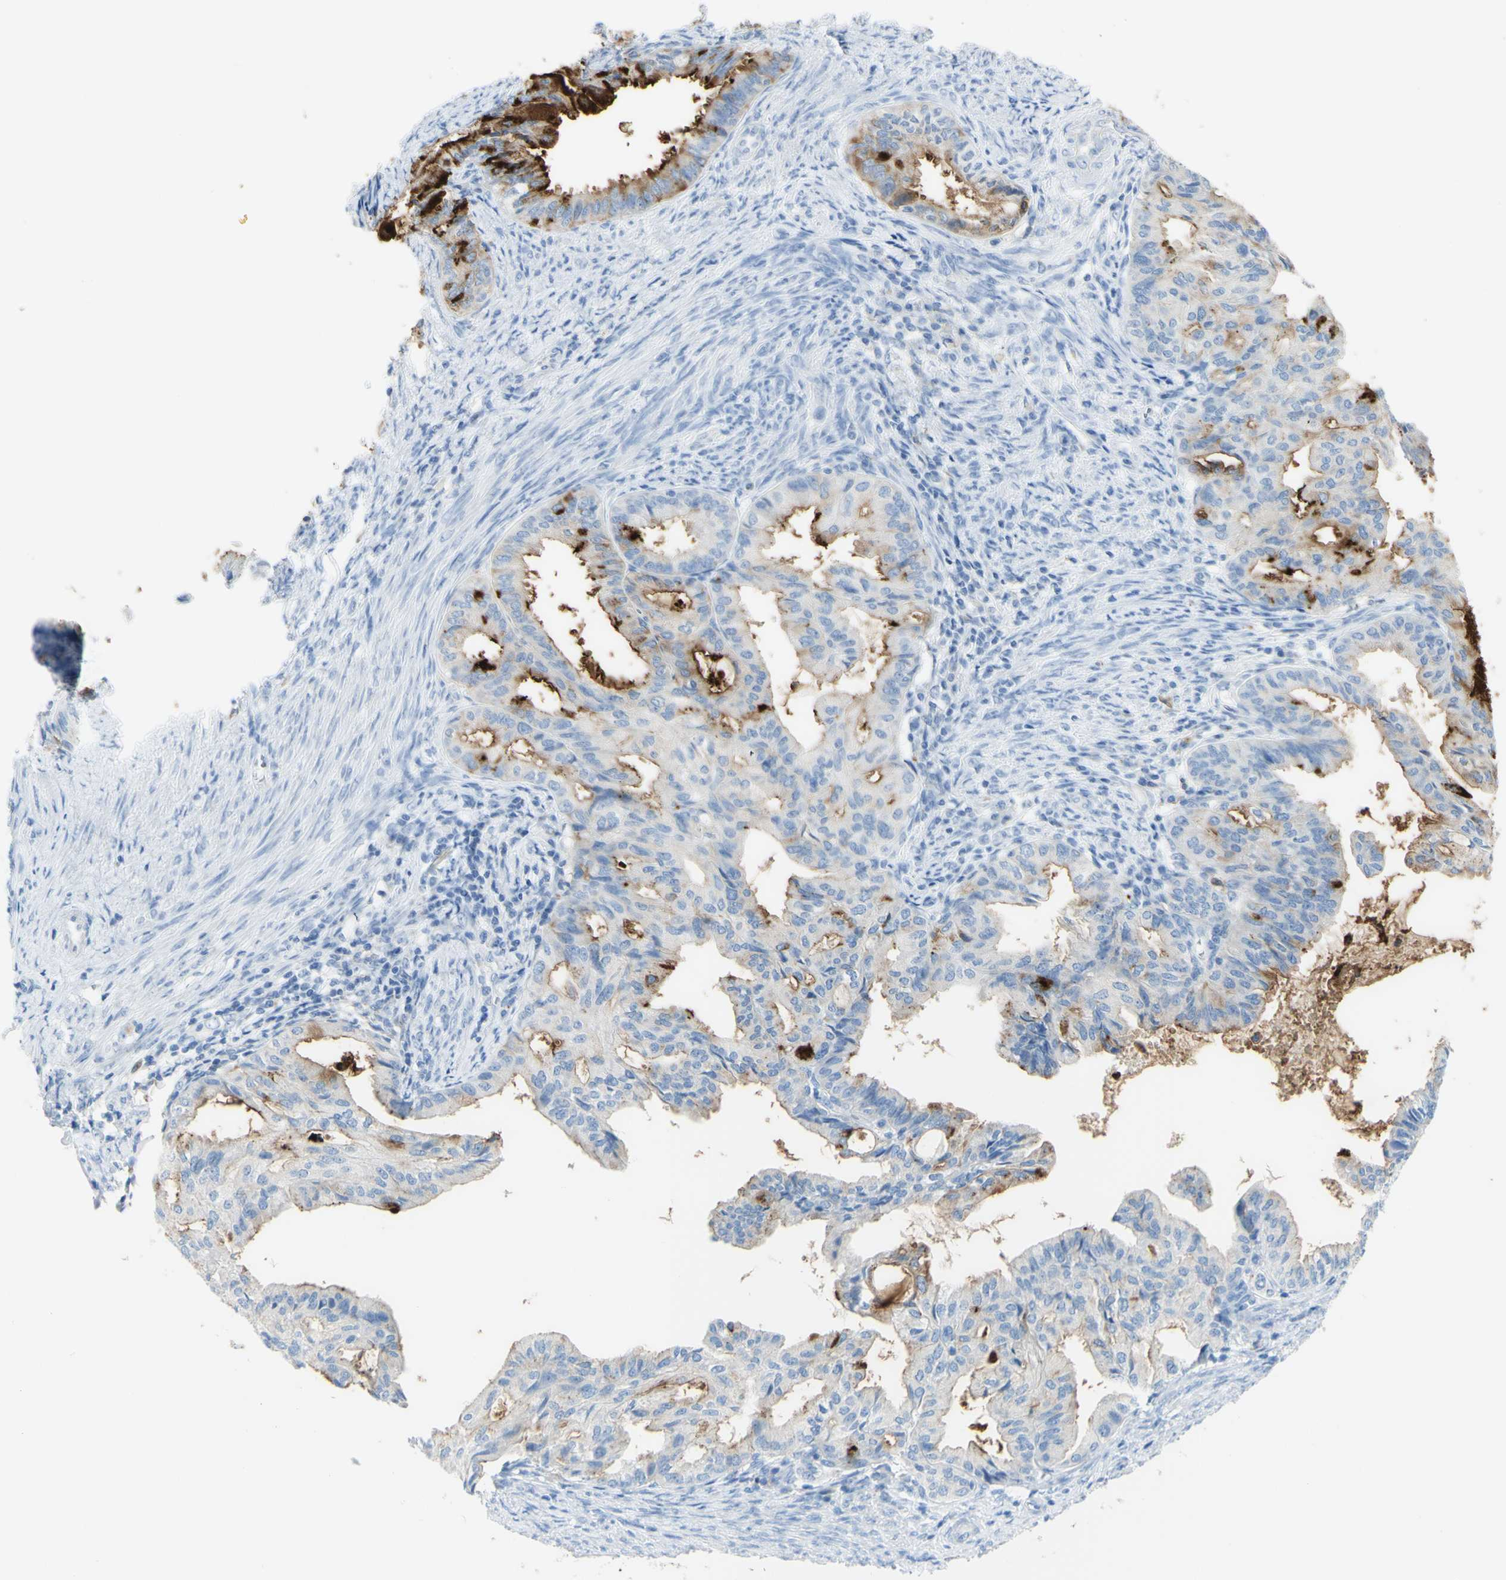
{"staining": {"intensity": "strong", "quantity": "<25%", "location": "cytoplasmic/membranous"}, "tissue": "endometrial cancer", "cell_type": "Tumor cells", "image_type": "cancer", "snomed": [{"axis": "morphology", "description": "Adenocarcinoma, NOS"}, {"axis": "topography", "description": "Endometrium"}], "caption": "IHC micrograph of neoplastic tissue: human adenocarcinoma (endometrial) stained using immunohistochemistry displays medium levels of strong protein expression localized specifically in the cytoplasmic/membranous of tumor cells, appearing as a cytoplasmic/membranous brown color.", "gene": "TSPAN1", "patient": {"sex": "female", "age": 86}}